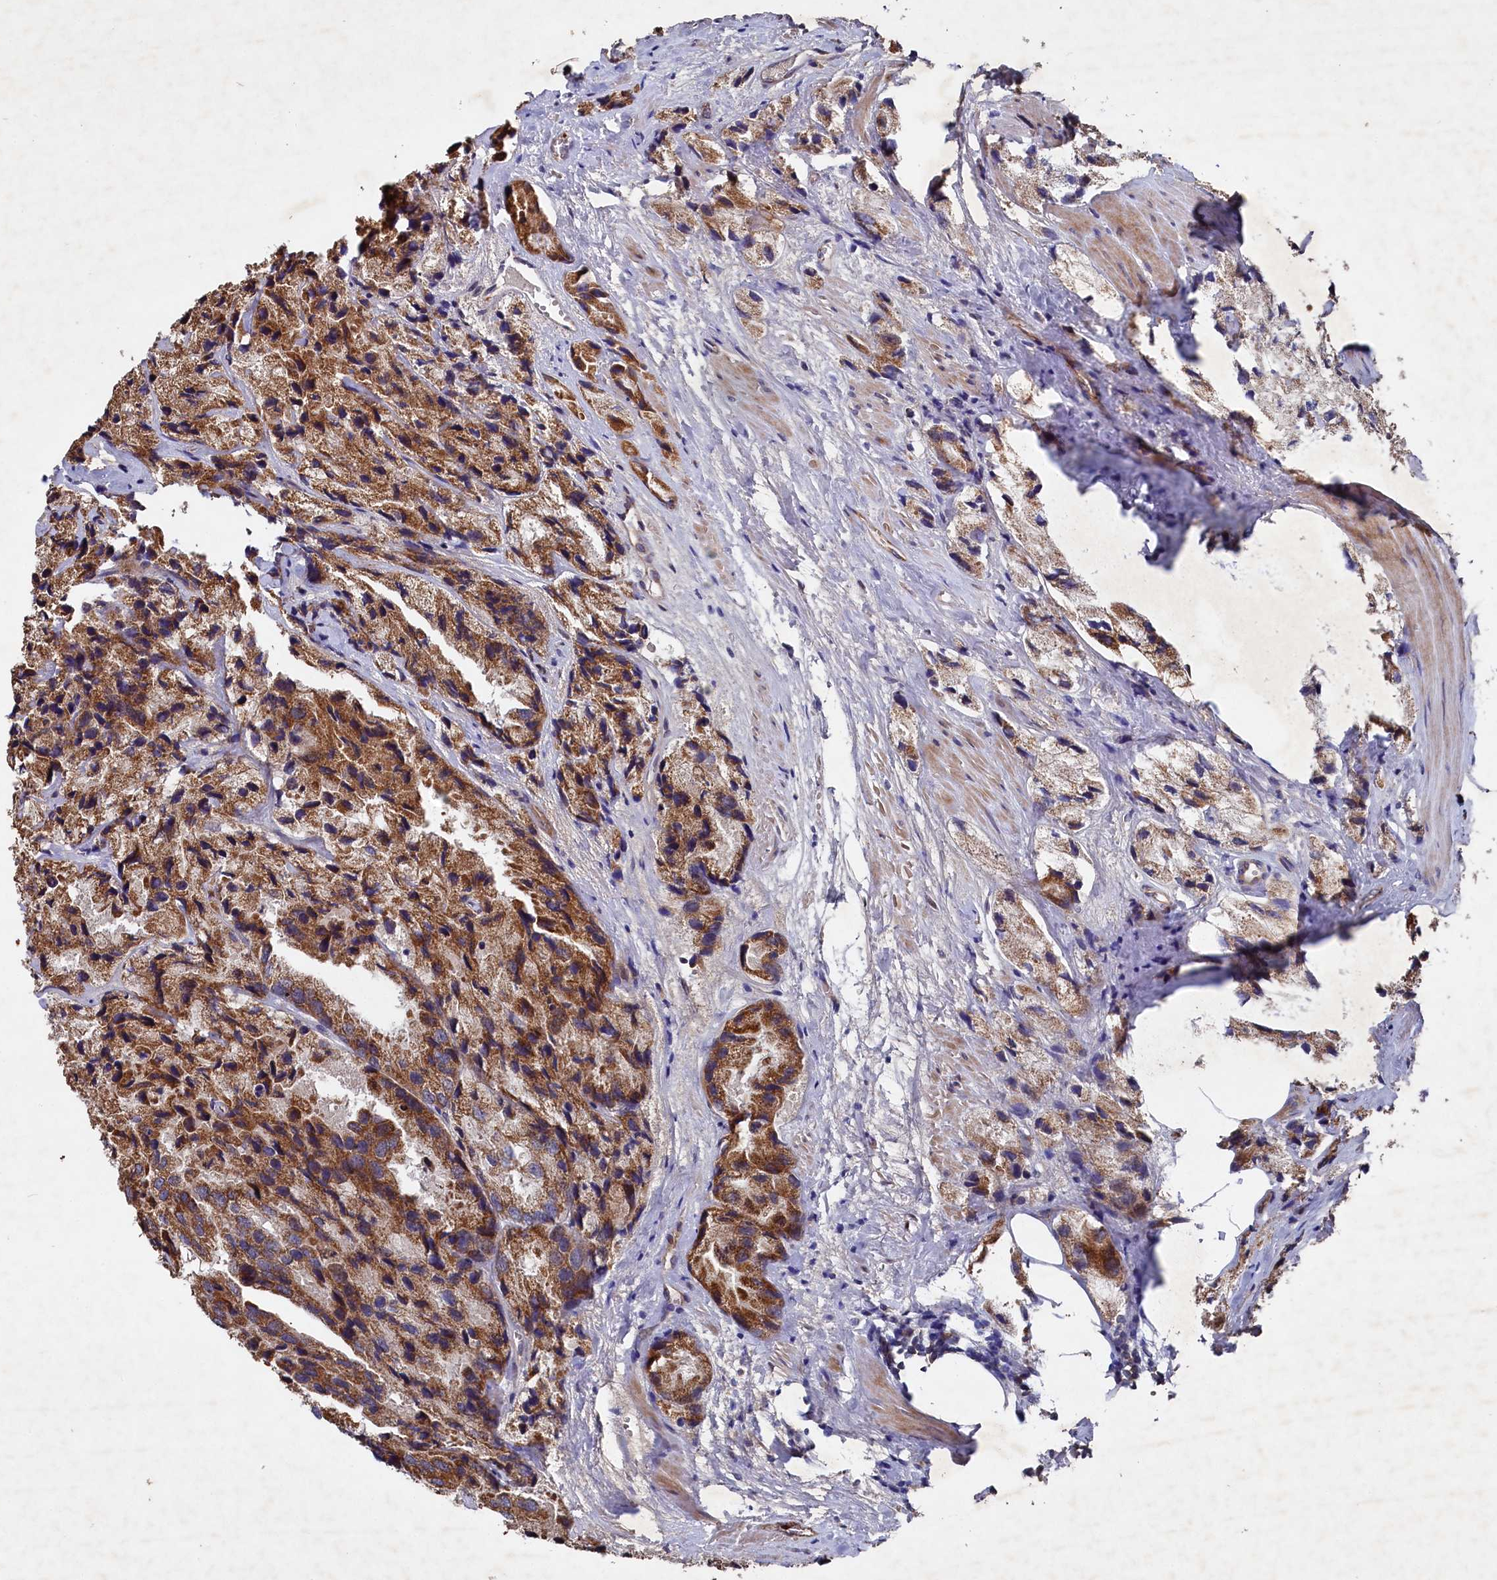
{"staining": {"intensity": "moderate", "quantity": ">75%", "location": "cytoplasmic/membranous"}, "tissue": "prostate cancer", "cell_type": "Tumor cells", "image_type": "cancer", "snomed": [{"axis": "morphology", "description": "Adenocarcinoma, High grade"}, {"axis": "topography", "description": "Prostate"}], "caption": "A micrograph showing moderate cytoplasmic/membranous staining in approximately >75% of tumor cells in adenocarcinoma (high-grade) (prostate), as visualized by brown immunohistochemical staining.", "gene": "SUPV3L1", "patient": {"sex": "male", "age": 66}}